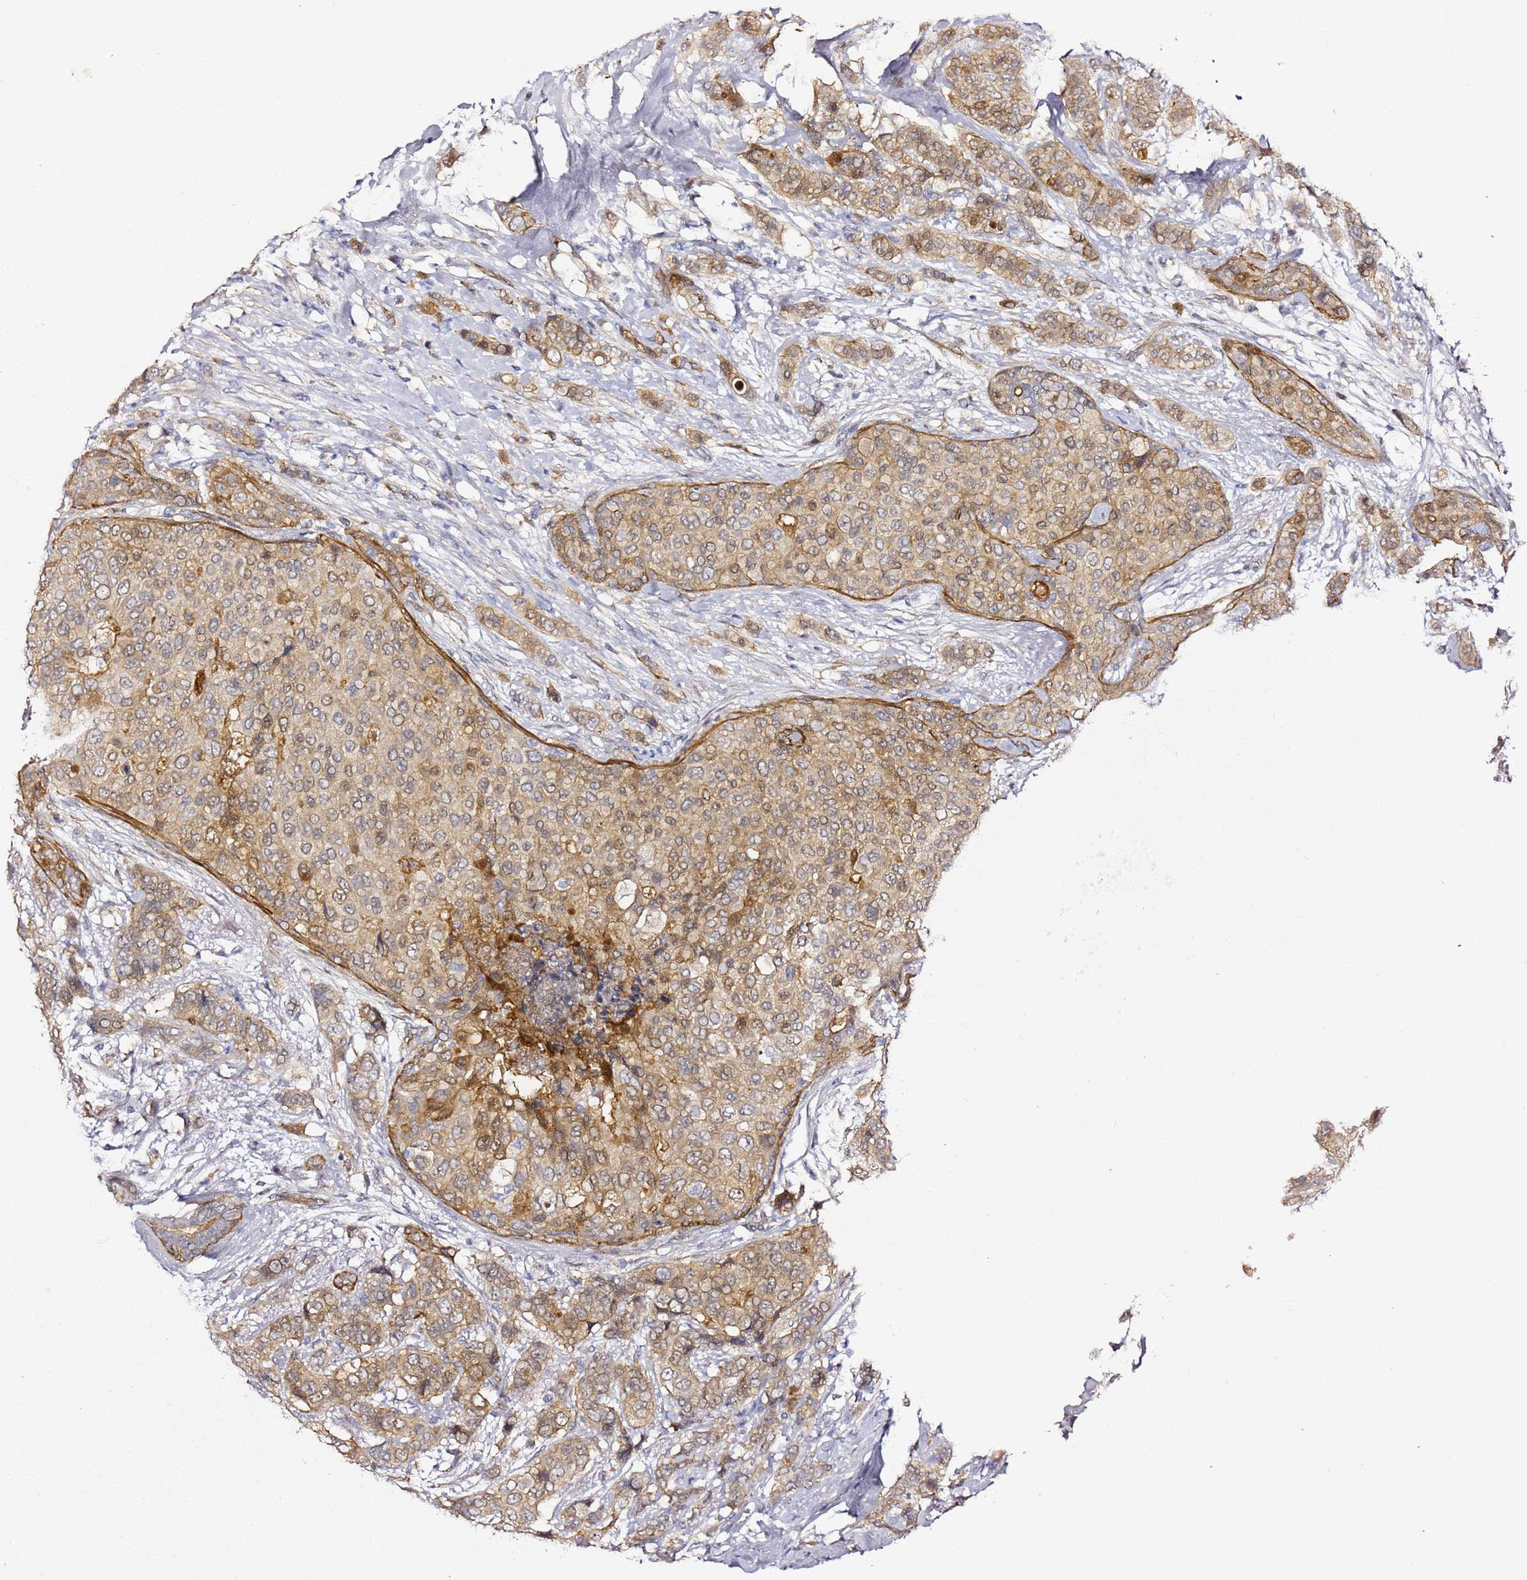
{"staining": {"intensity": "weak", "quantity": ">75%", "location": "cytoplasmic/membranous,nuclear"}, "tissue": "breast cancer", "cell_type": "Tumor cells", "image_type": "cancer", "snomed": [{"axis": "morphology", "description": "Lobular carcinoma"}, {"axis": "topography", "description": "Breast"}], "caption": "Immunohistochemical staining of breast cancer reveals low levels of weak cytoplasmic/membranous and nuclear expression in approximately >75% of tumor cells. The protein of interest is stained brown, and the nuclei are stained in blue (DAB IHC with brightfield microscopy, high magnification).", "gene": "EPS8L1", "patient": {"sex": "female", "age": 51}}